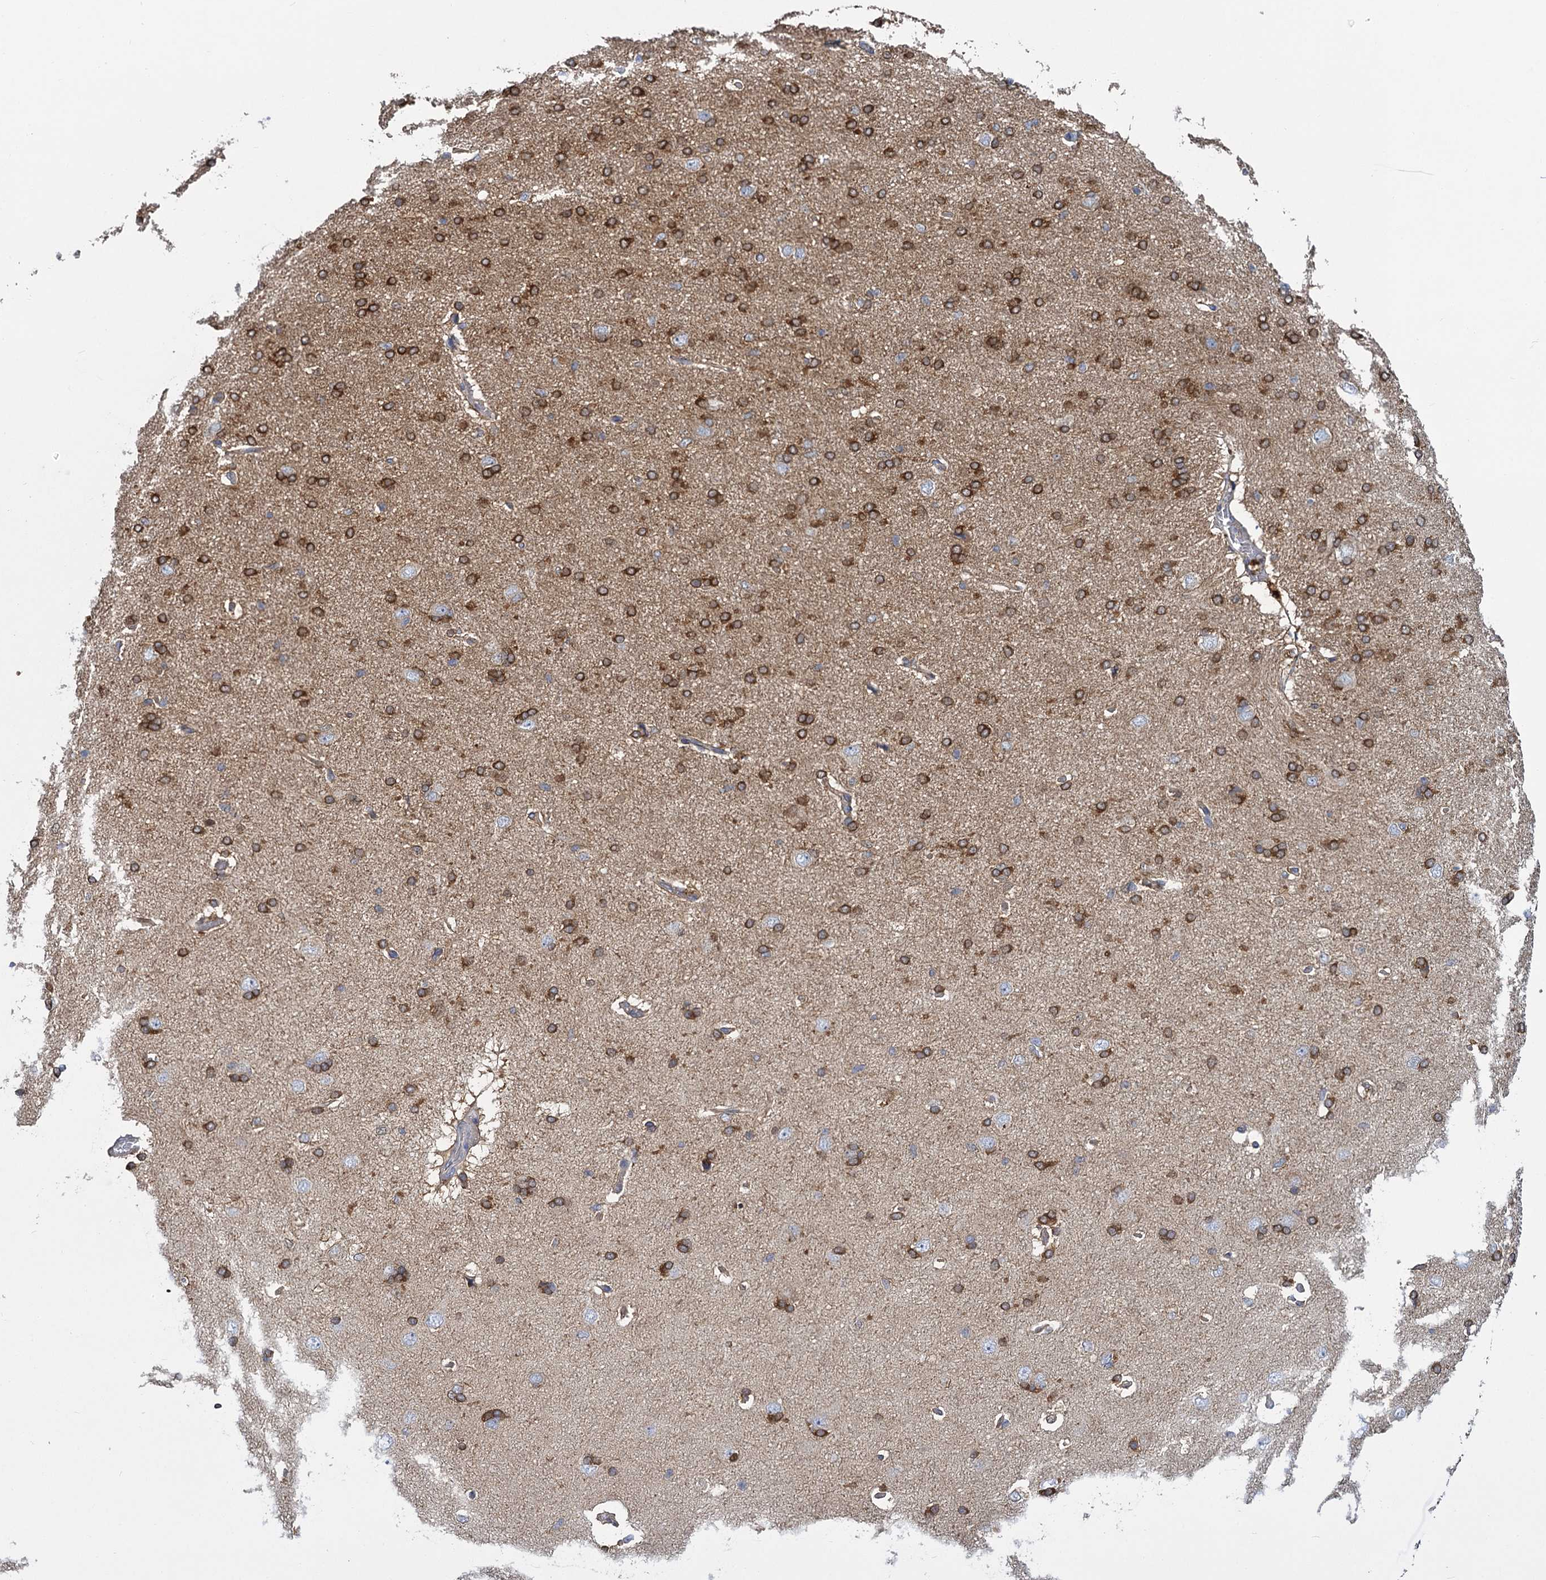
{"staining": {"intensity": "negative", "quantity": "none", "location": "none"}, "tissue": "cerebral cortex", "cell_type": "Endothelial cells", "image_type": "normal", "snomed": [{"axis": "morphology", "description": "Normal tissue, NOS"}, {"axis": "topography", "description": "Cerebral cortex"}], "caption": "IHC micrograph of unremarkable cerebral cortex: cerebral cortex stained with DAB shows no significant protein positivity in endothelial cells.", "gene": "GCLC", "patient": {"sex": "male", "age": 62}}